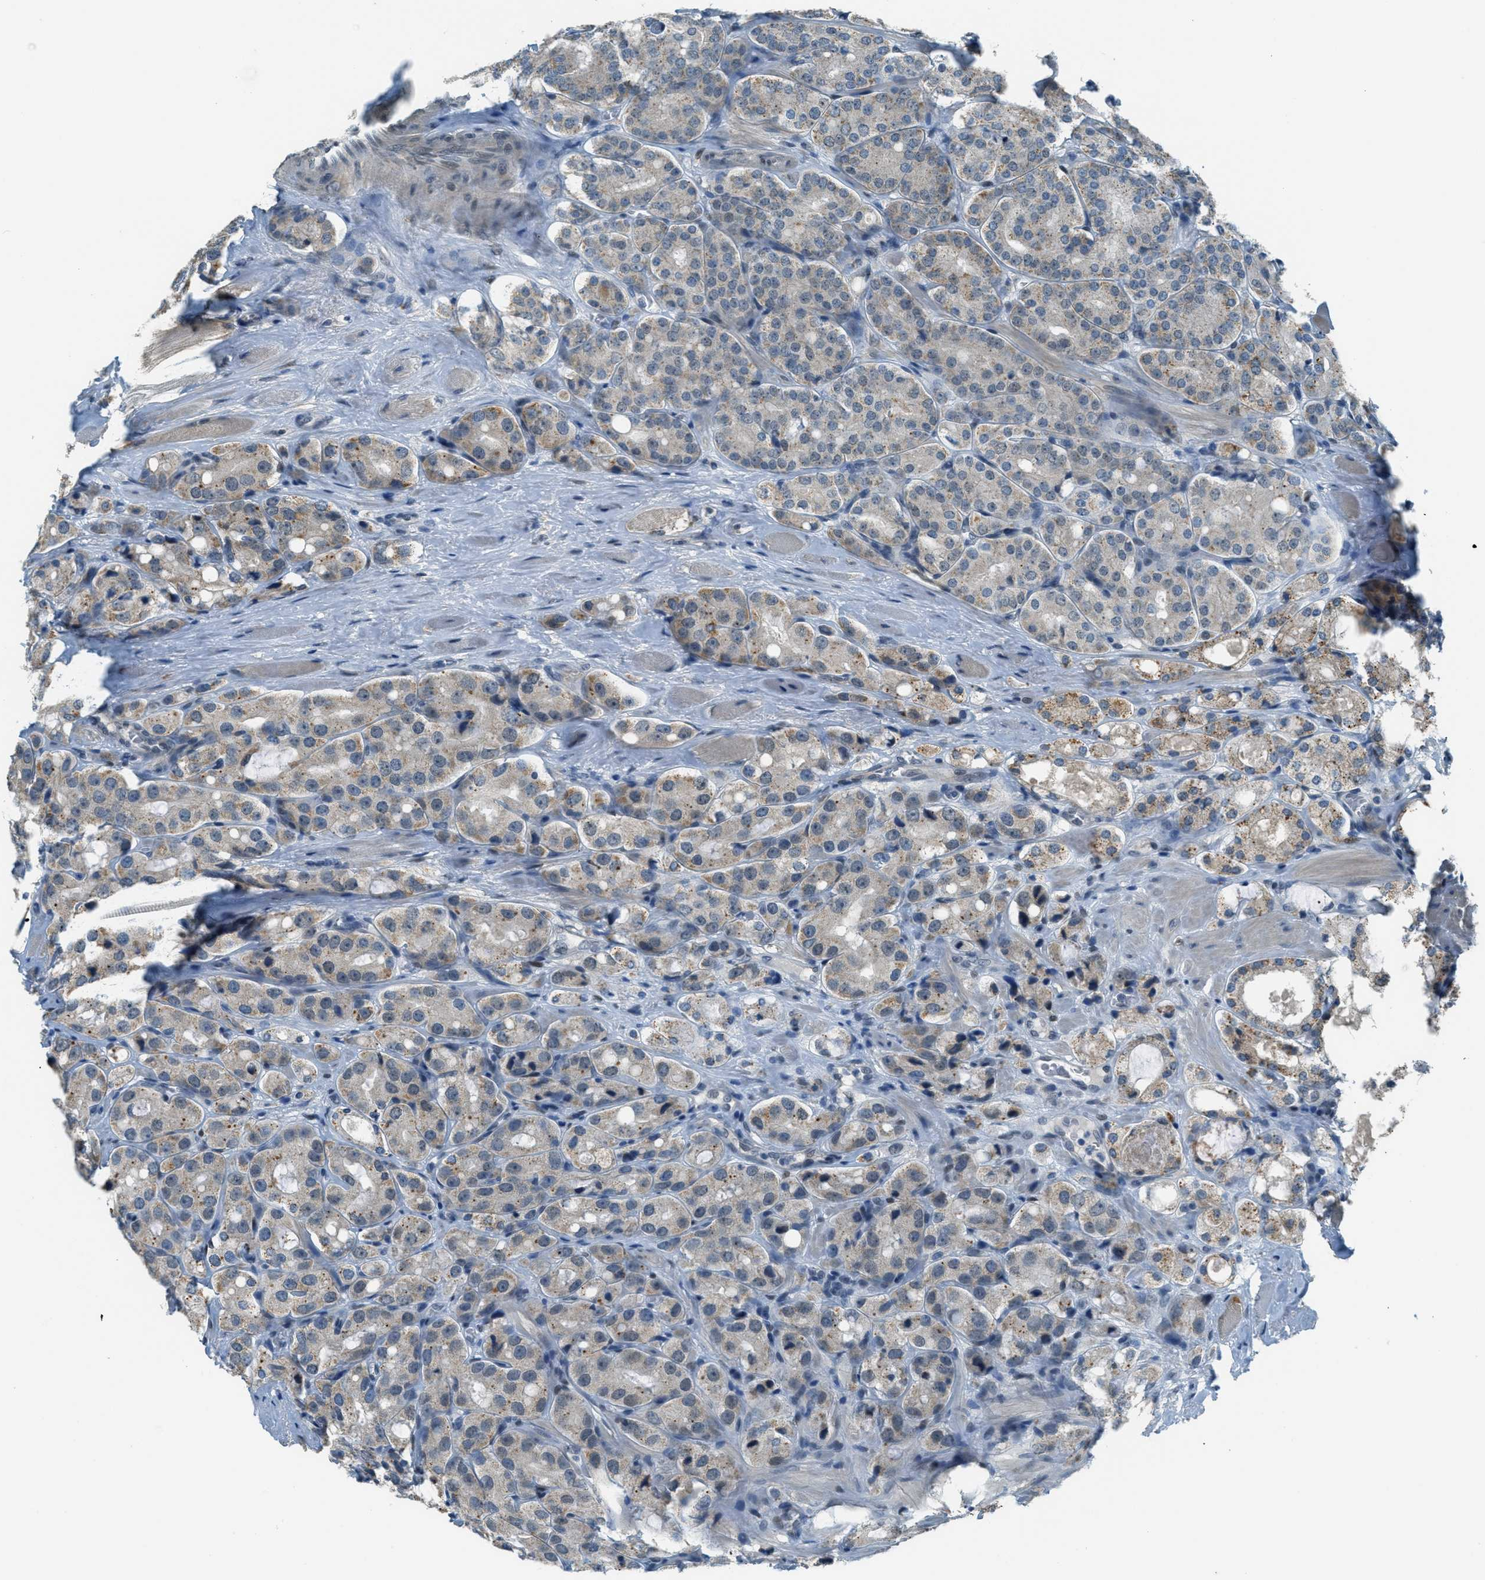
{"staining": {"intensity": "weak", "quantity": ">75%", "location": "cytoplasmic/membranous"}, "tissue": "prostate cancer", "cell_type": "Tumor cells", "image_type": "cancer", "snomed": [{"axis": "morphology", "description": "Adenocarcinoma, High grade"}, {"axis": "topography", "description": "Prostate"}], "caption": "Prostate cancer stained for a protein (brown) reveals weak cytoplasmic/membranous positive staining in approximately >75% of tumor cells.", "gene": "TCF3", "patient": {"sex": "male", "age": 65}}